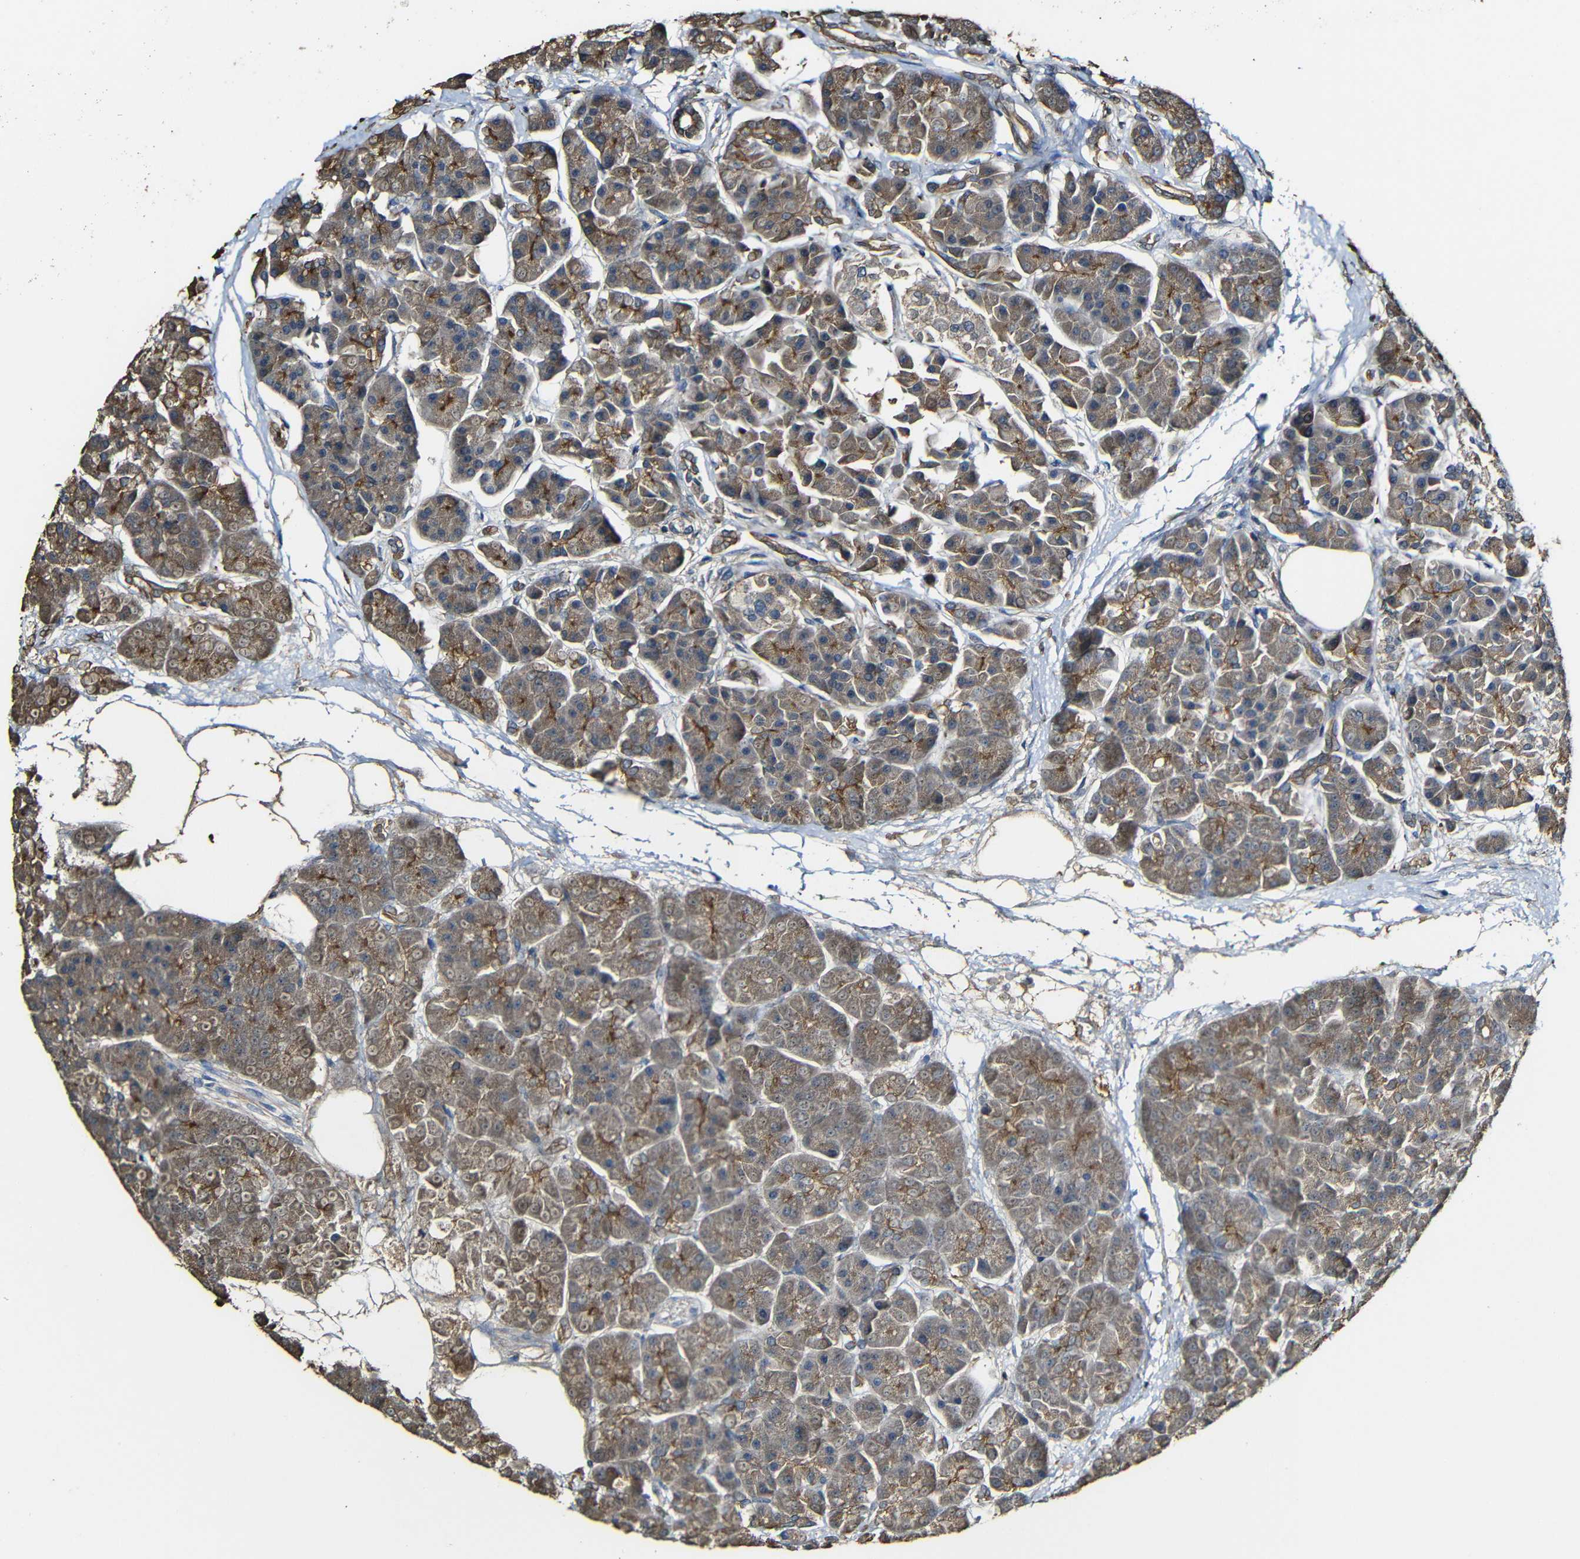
{"staining": {"intensity": "moderate", "quantity": ">75%", "location": "cytoplasmic/membranous"}, "tissue": "pancreas", "cell_type": "Exocrine glandular cells", "image_type": "normal", "snomed": [{"axis": "morphology", "description": "Normal tissue, NOS"}, {"axis": "topography", "description": "Pancreas"}], "caption": "This histopathology image shows unremarkable pancreas stained with immunohistochemistry (IHC) to label a protein in brown. The cytoplasmic/membranous of exocrine glandular cells show moderate positivity for the protein. Nuclei are counter-stained blue.", "gene": "CASP8", "patient": {"sex": "female", "age": 70}}